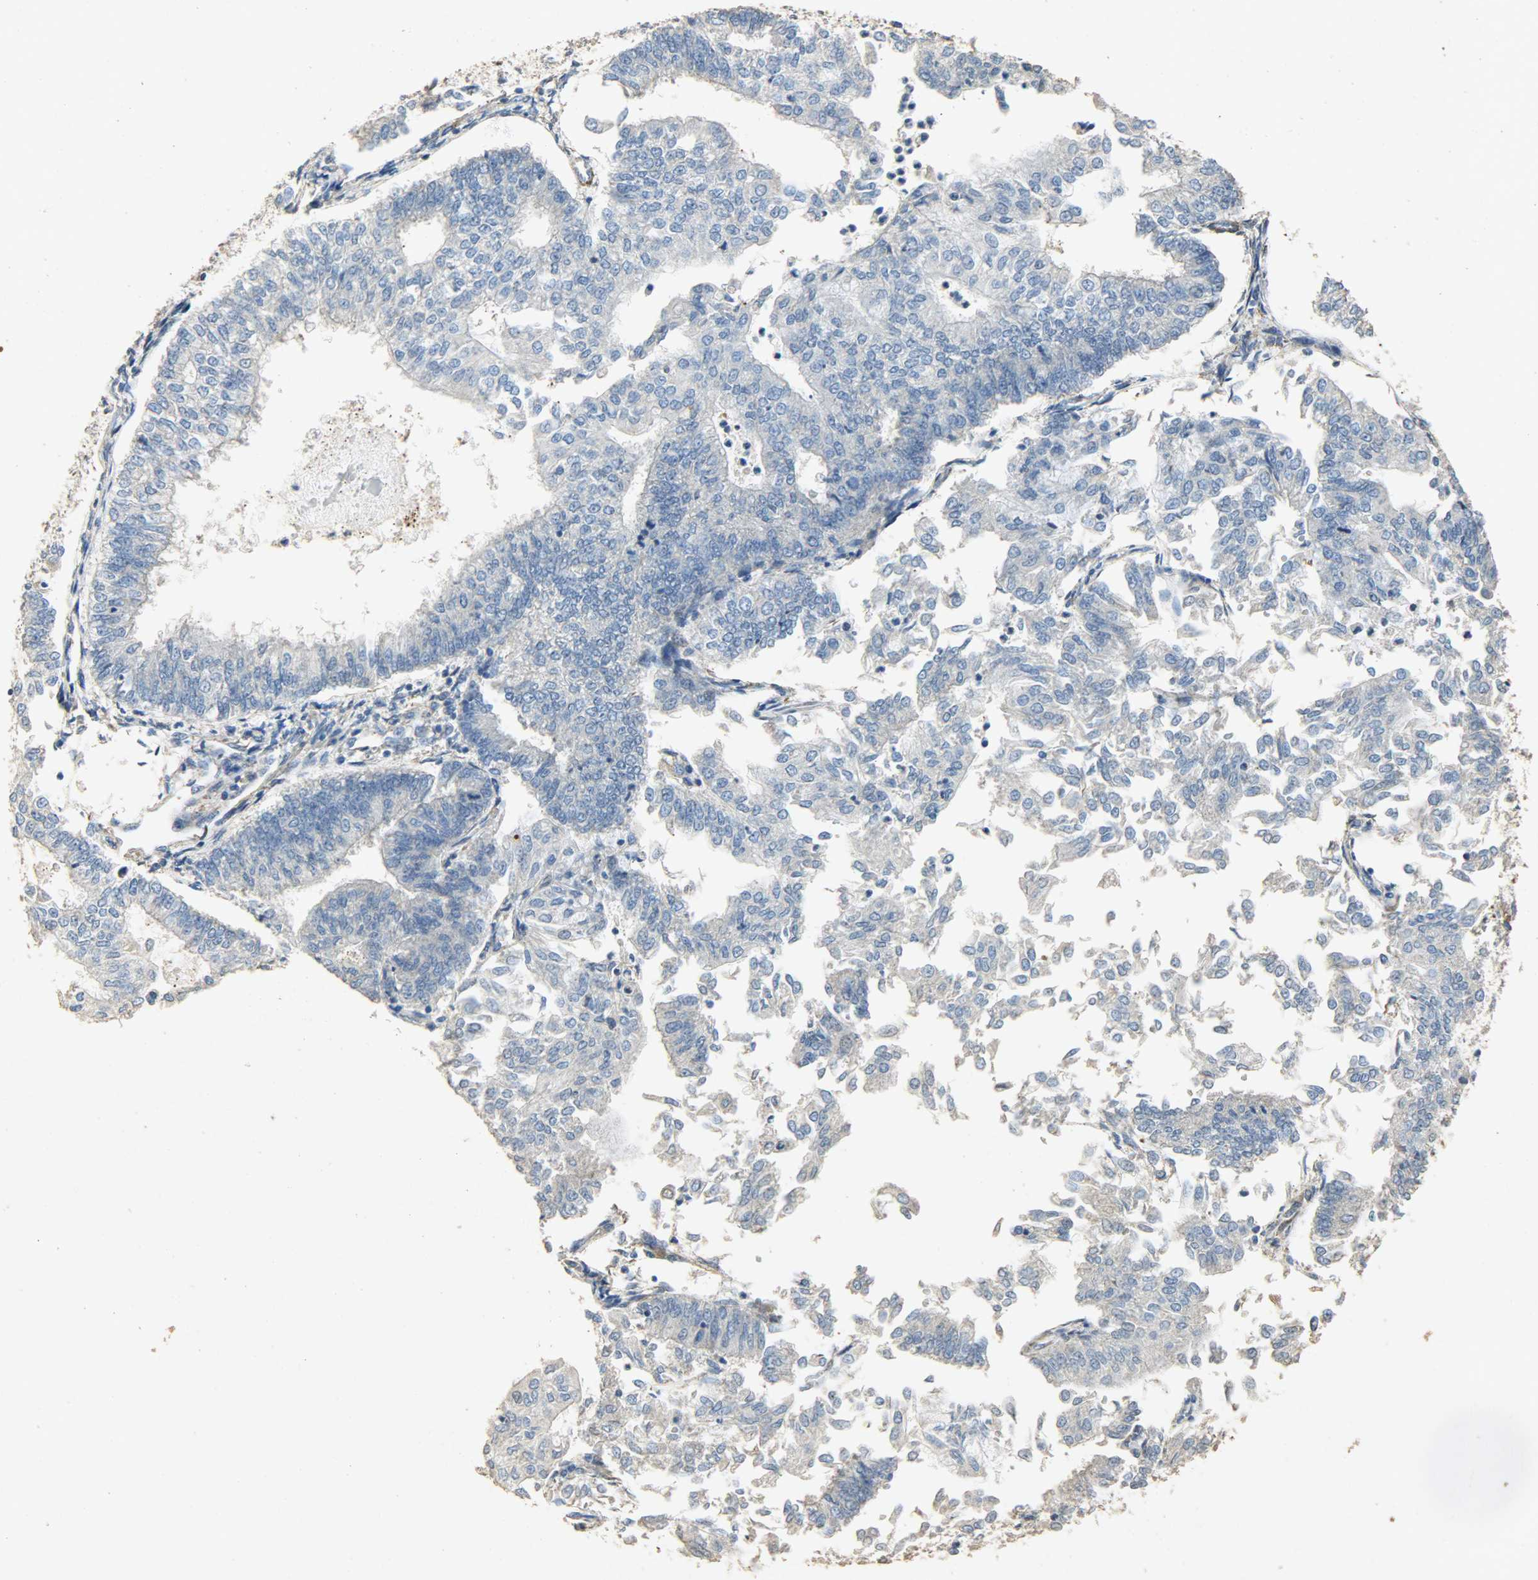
{"staining": {"intensity": "negative", "quantity": "none", "location": "none"}, "tissue": "endometrial cancer", "cell_type": "Tumor cells", "image_type": "cancer", "snomed": [{"axis": "morphology", "description": "Adenocarcinoma, NOS"}, {"axis": "topography", "description": "Endometrium"}], "caption": "A high-resolution histopathology image shows immunohistochemistry staining of endometrial cancer (adenocarcinoma), which displays no significant staining in tumor cells.", "gene": "TPM4", "patient": {"sex": "female", "age": 59}}